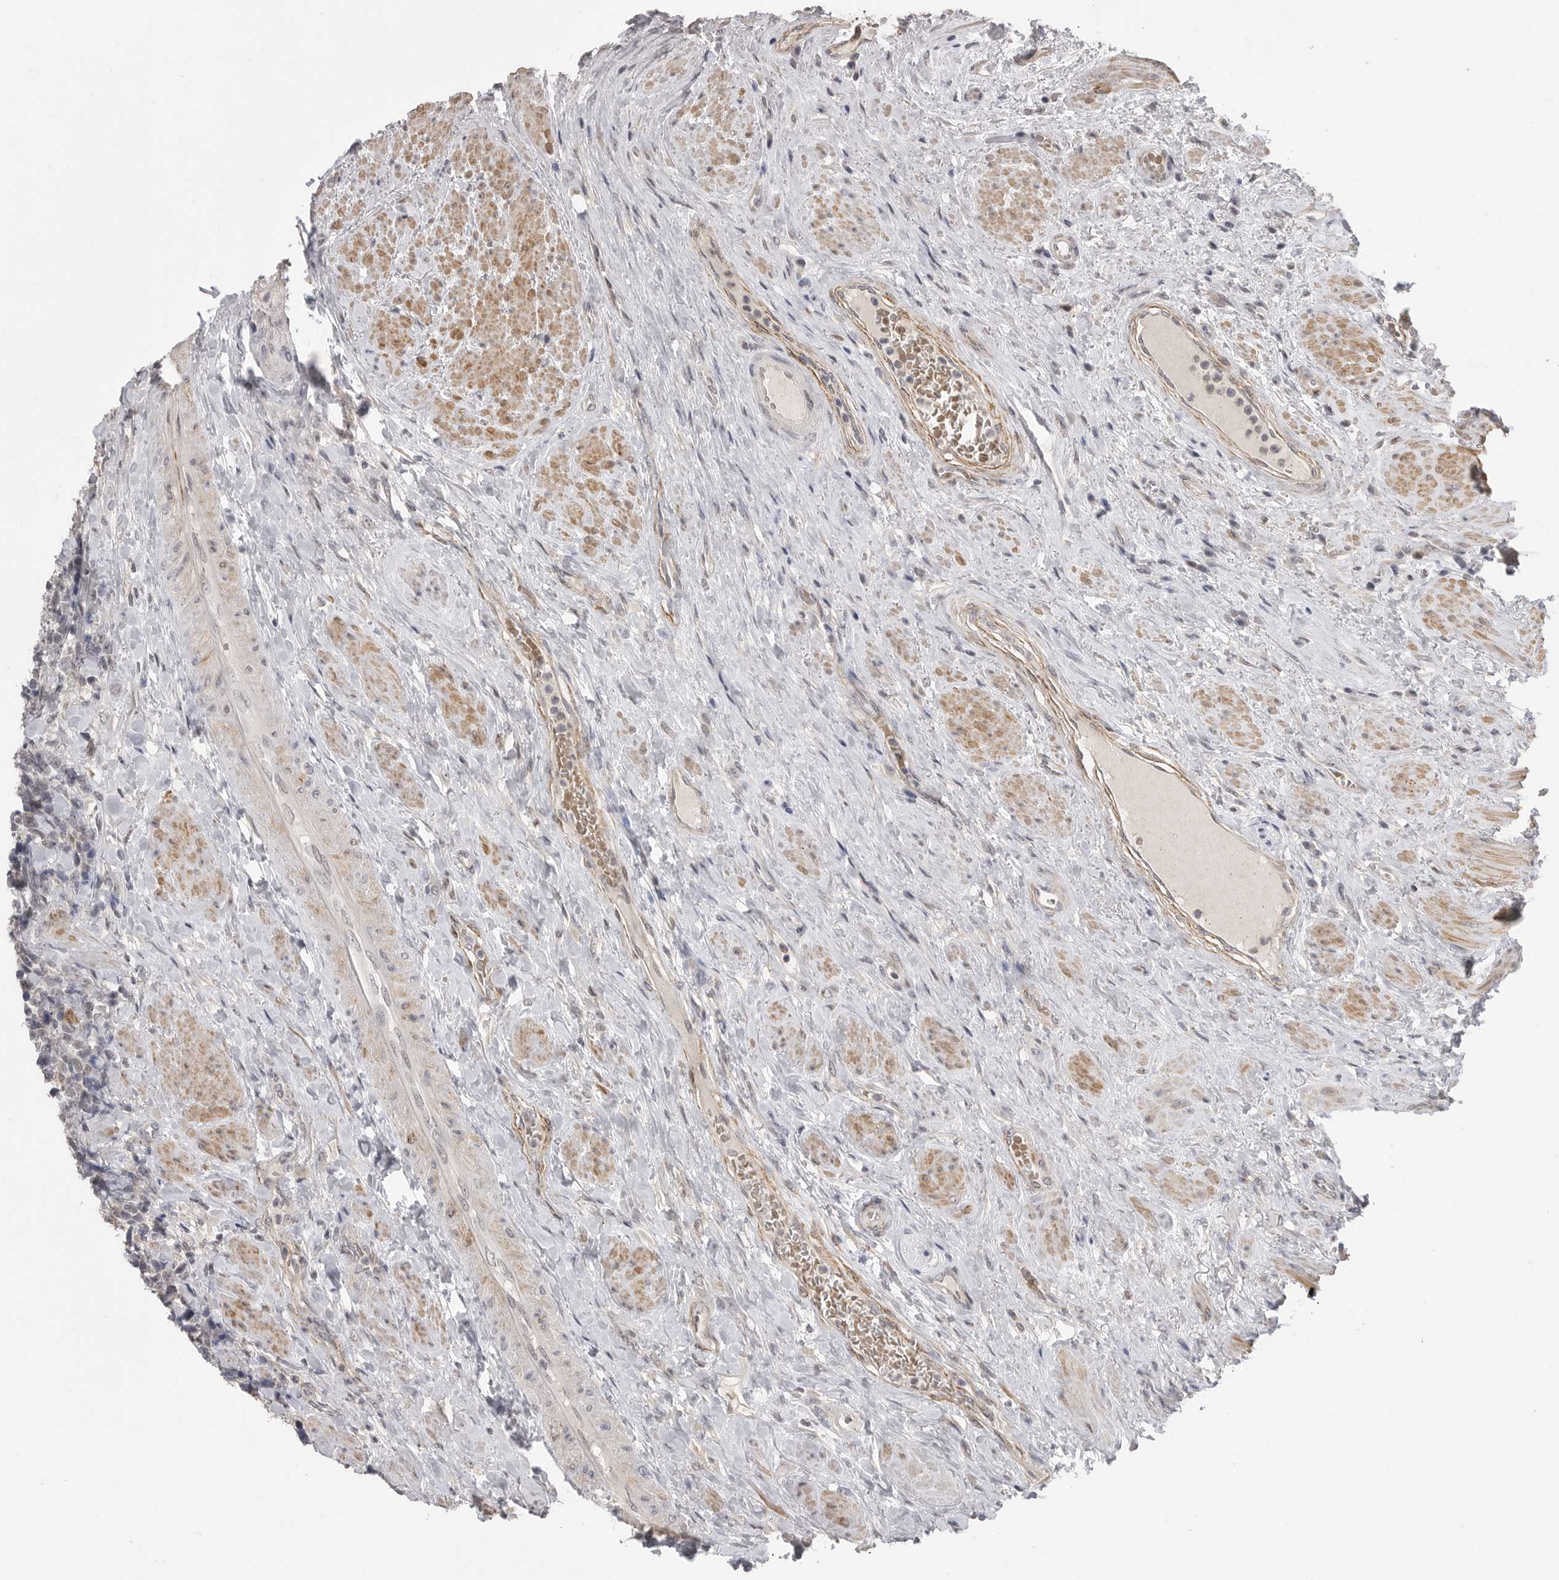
{"staining": {"intensity": "weak", "quantity": "<25%", "location": "nuclear"}, "tissue": "urothelial cancer", "cell_type": "Tumor cells", "image_type": "cancer", "snomed": [{"axis": "morphology", "description": "Urothelial carcinoma, High grade"}, {"axis": "topography", "description": "Urinary bladder"}], "caption": "A photomicrograph of human urothelial cancer is negative for staining in tumor cells.", "gene": "PLEKHF1", "patient": {"sex": "female", "age": 82}}